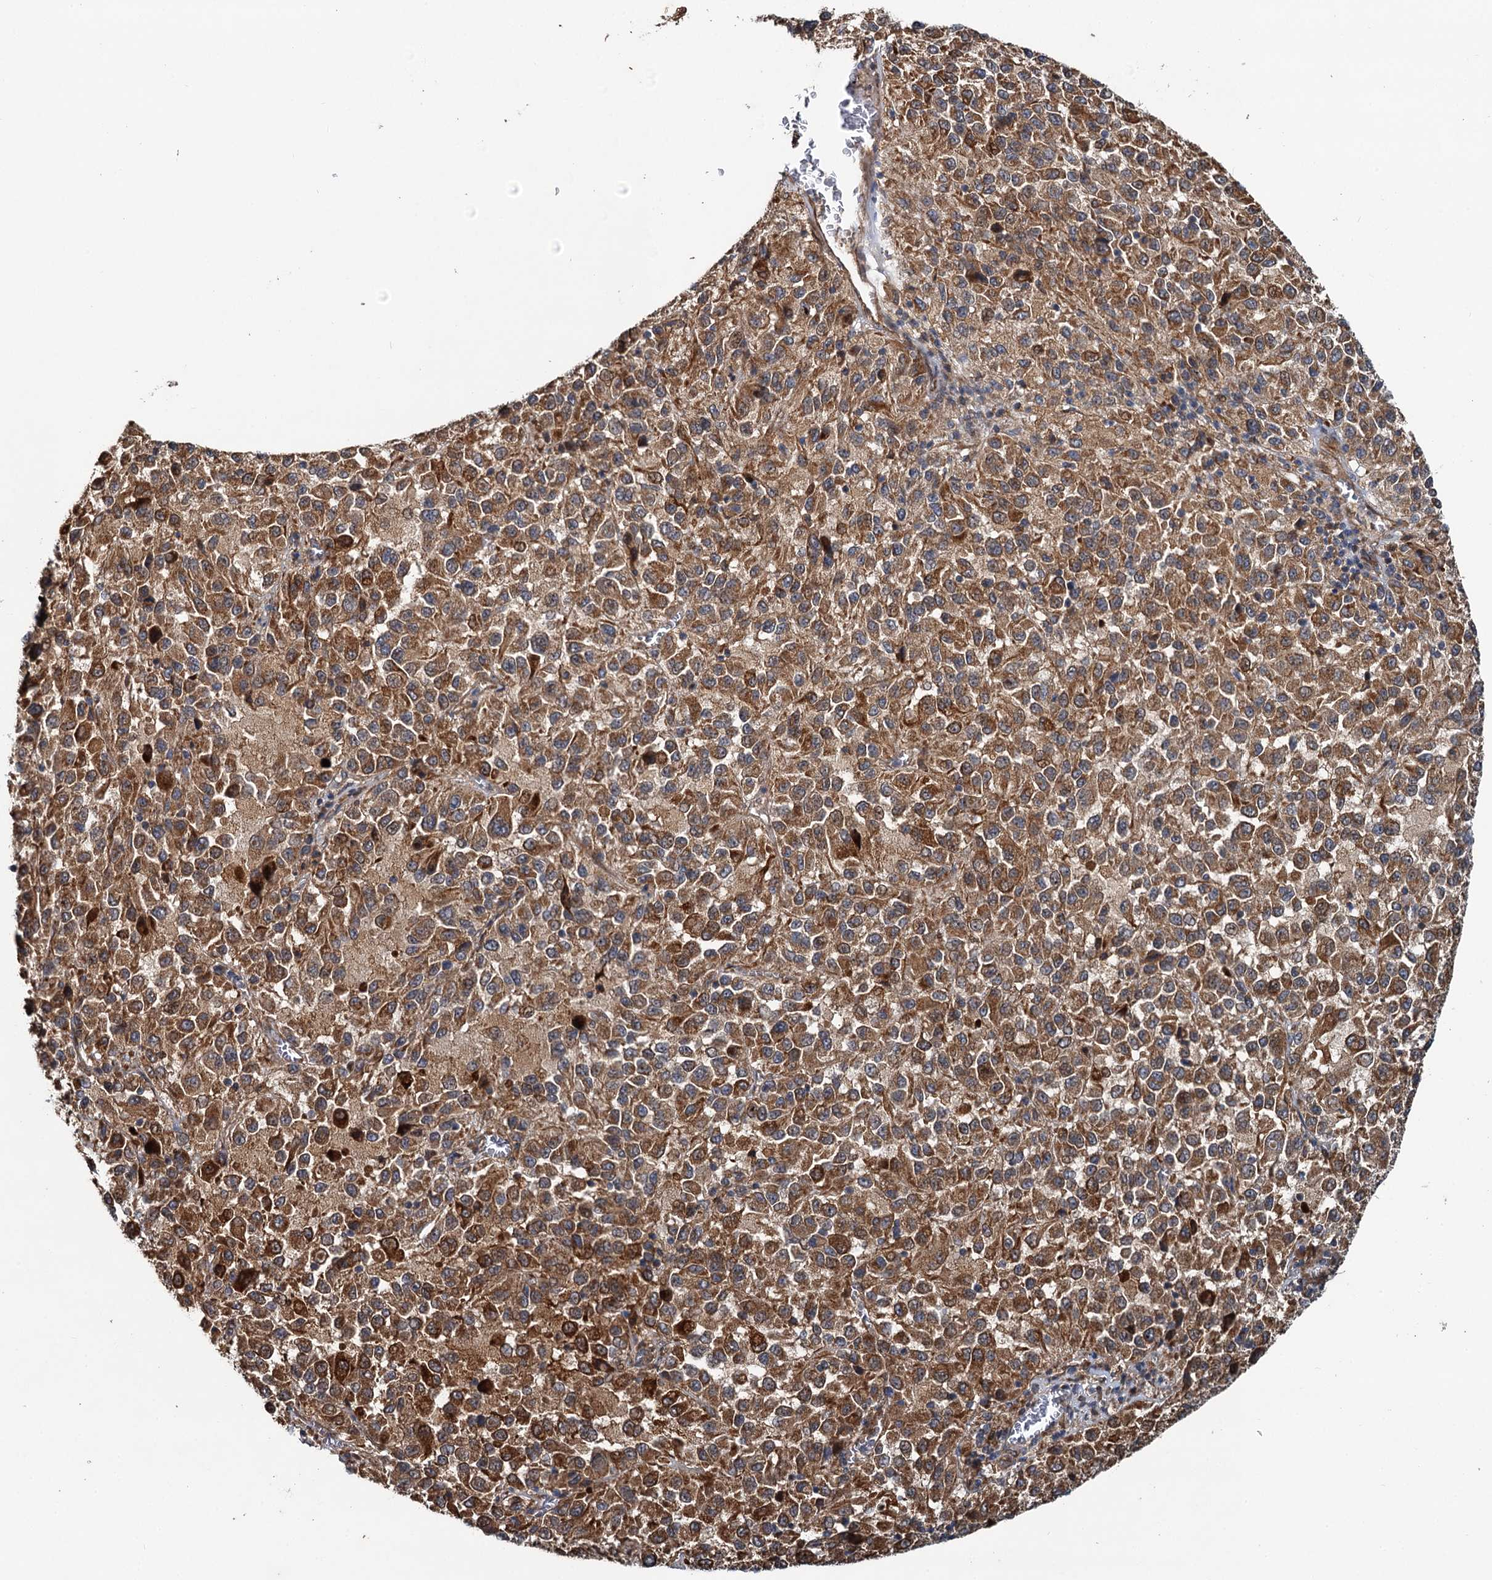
{"staining": {"intensity": "moderate", "quantity": ">75%", "location": "cytoplasmic/membranous"}, "tissue": "melanoma", "cell_type": "Tumor cells", "image_type": "cancer", "snomed": [{"axis": "morphology", "description": "Malignant melanoma, Metastatic site"}, {"axis": "topography", "description": "Lung"}], "caption": "A high-resolution photomicrograph shows immunohistochemistry staining of melanoma, which shows moderate cytoplasmic/membranous expression in about >75% of tumor cells.", "gene": "LRRK2", "patient": {"sex": "male", "age": 64}}